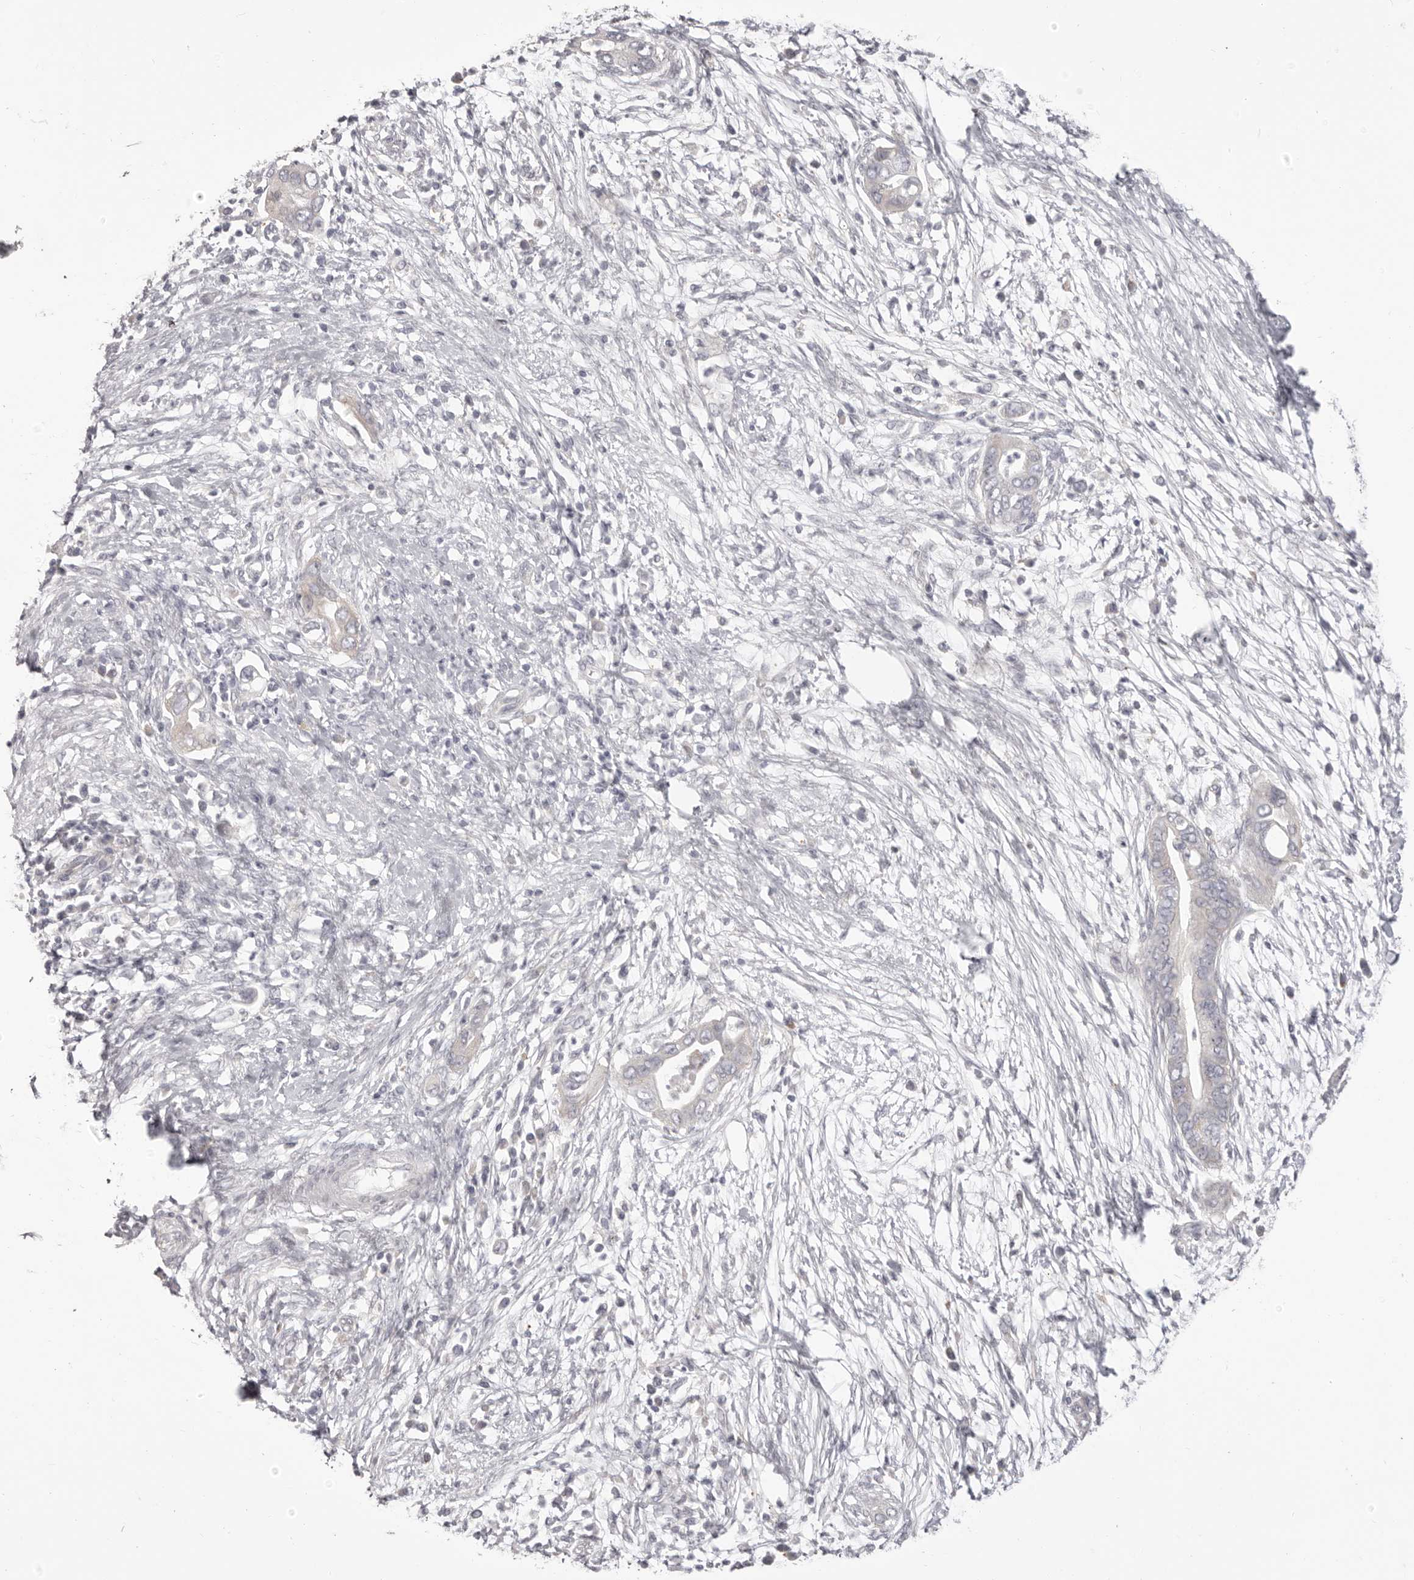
{"staining": {"intensity": "negative", "quantity": "none", "location": "none"}, "tissue": "pancreatic cancer", "cell_type": "Tumor cells", "image_type": "cancer", "snomed": [{"axis": "morphology", "description": "Adenocarcinoma, NOS"}, {"axis": "topography", "description": "Pancreas"}], "caption": "Tumor cells show no significant positivity in pancreatic adenocarcinoma. (DAB immunohistochemistry (IHC) visualized using brightfield microscopy, high magnification).", "gene": "OTUD3", "patient": {"sex": "male", "age": 75}}